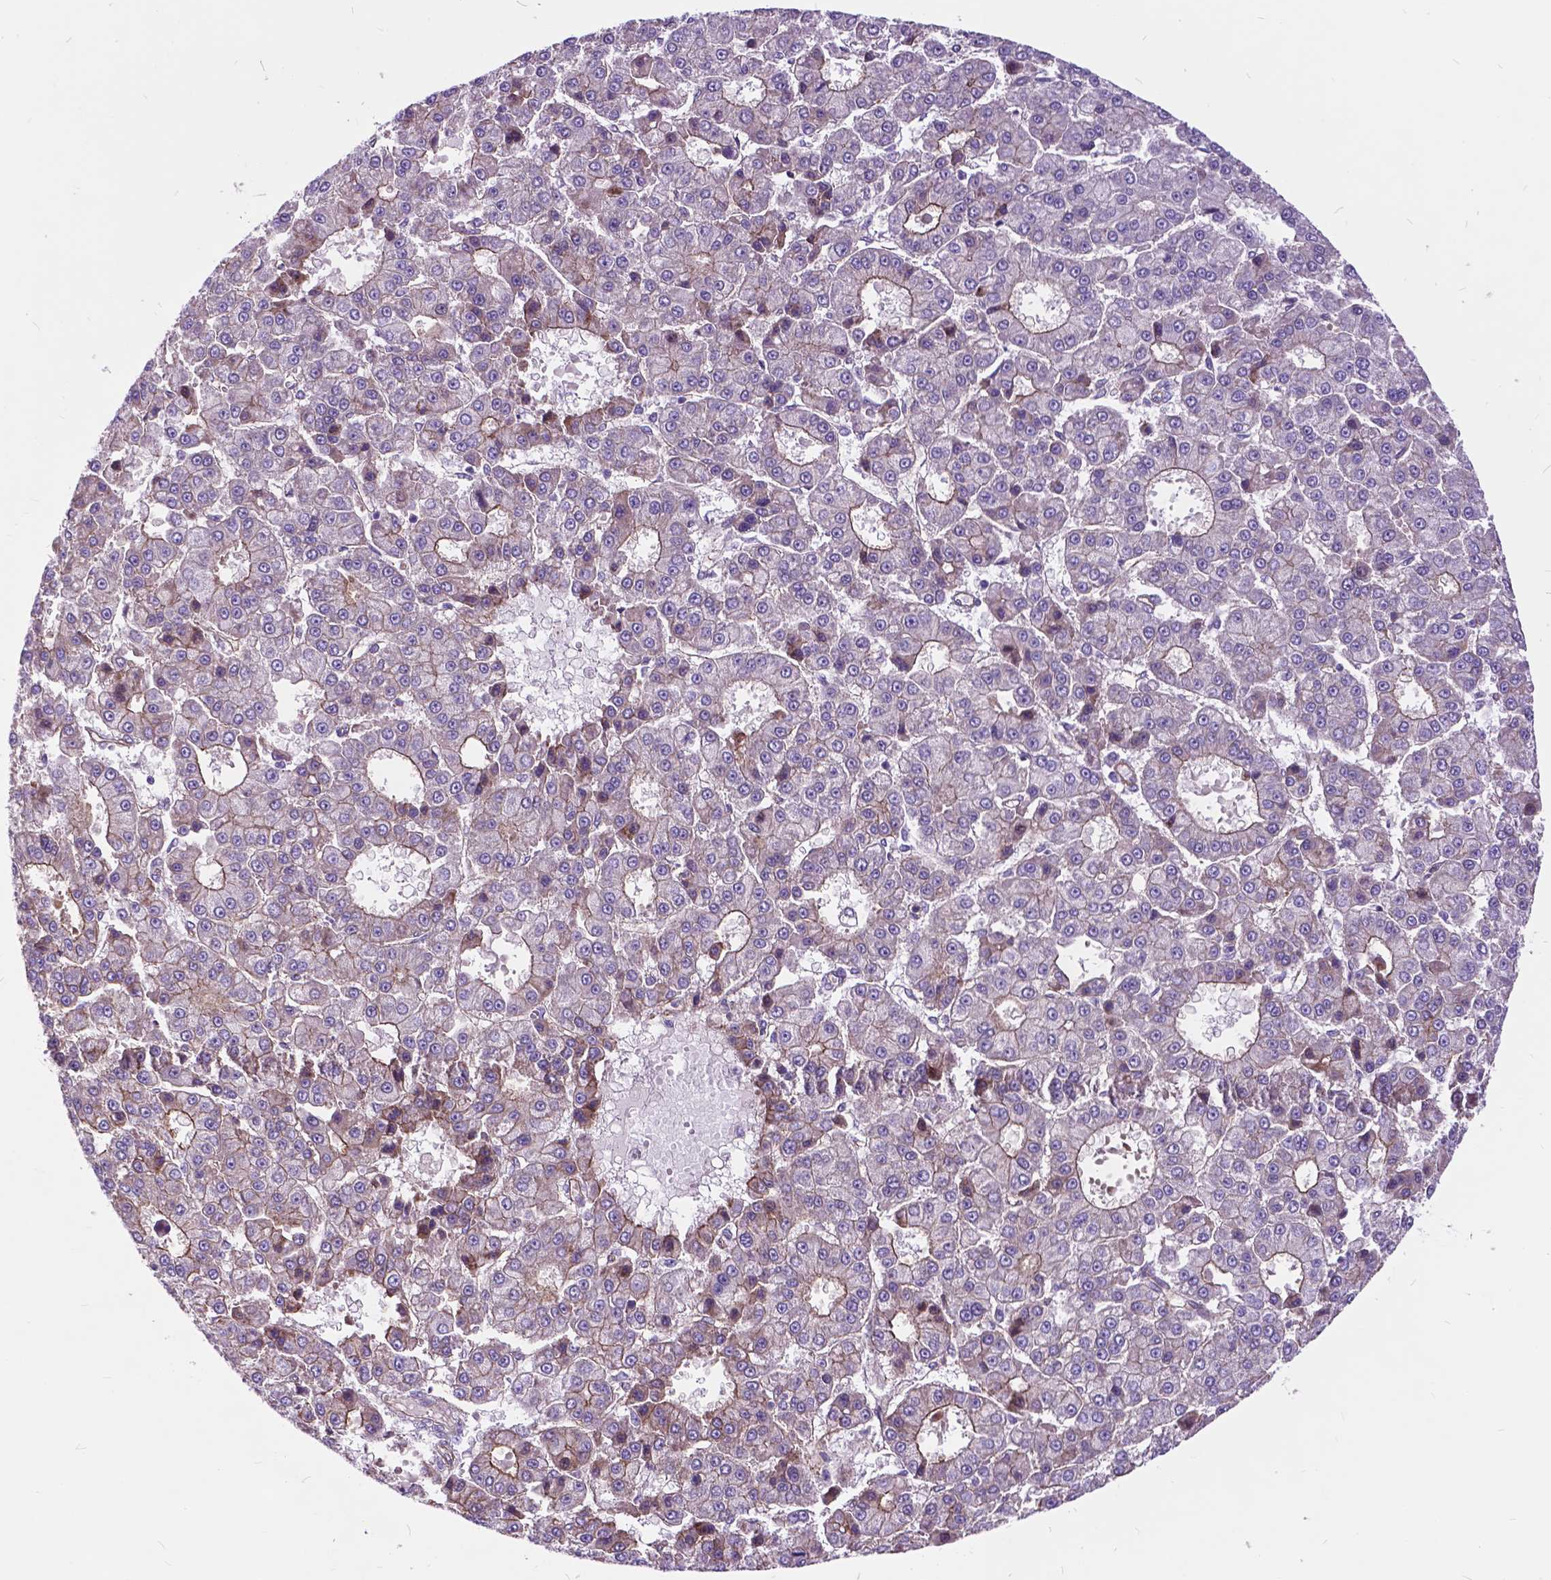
{"staining": {"intensity": "moderate", "quantity": "<25%", "location": "cytoplasmic/membranous"}, "tissue": "liver cancer", "cell_type": "Tumor cells", "image_type": "cancer", "snomed": [{"axis": "morphology", "description": "Carcinoma, Hepatocellular, NOS"}, {"axis": "topography", "description": "Liver"}], "caption": "This photomicrograph shows immunohistochemistry staining of human liver cancer (hepatocellular carcinoma), with low moderate cytoplasmic/membranous positivity in about <25% of tumor cells.", "gene": "FLT4", "patient": {"sex": "male", "age": 70}}